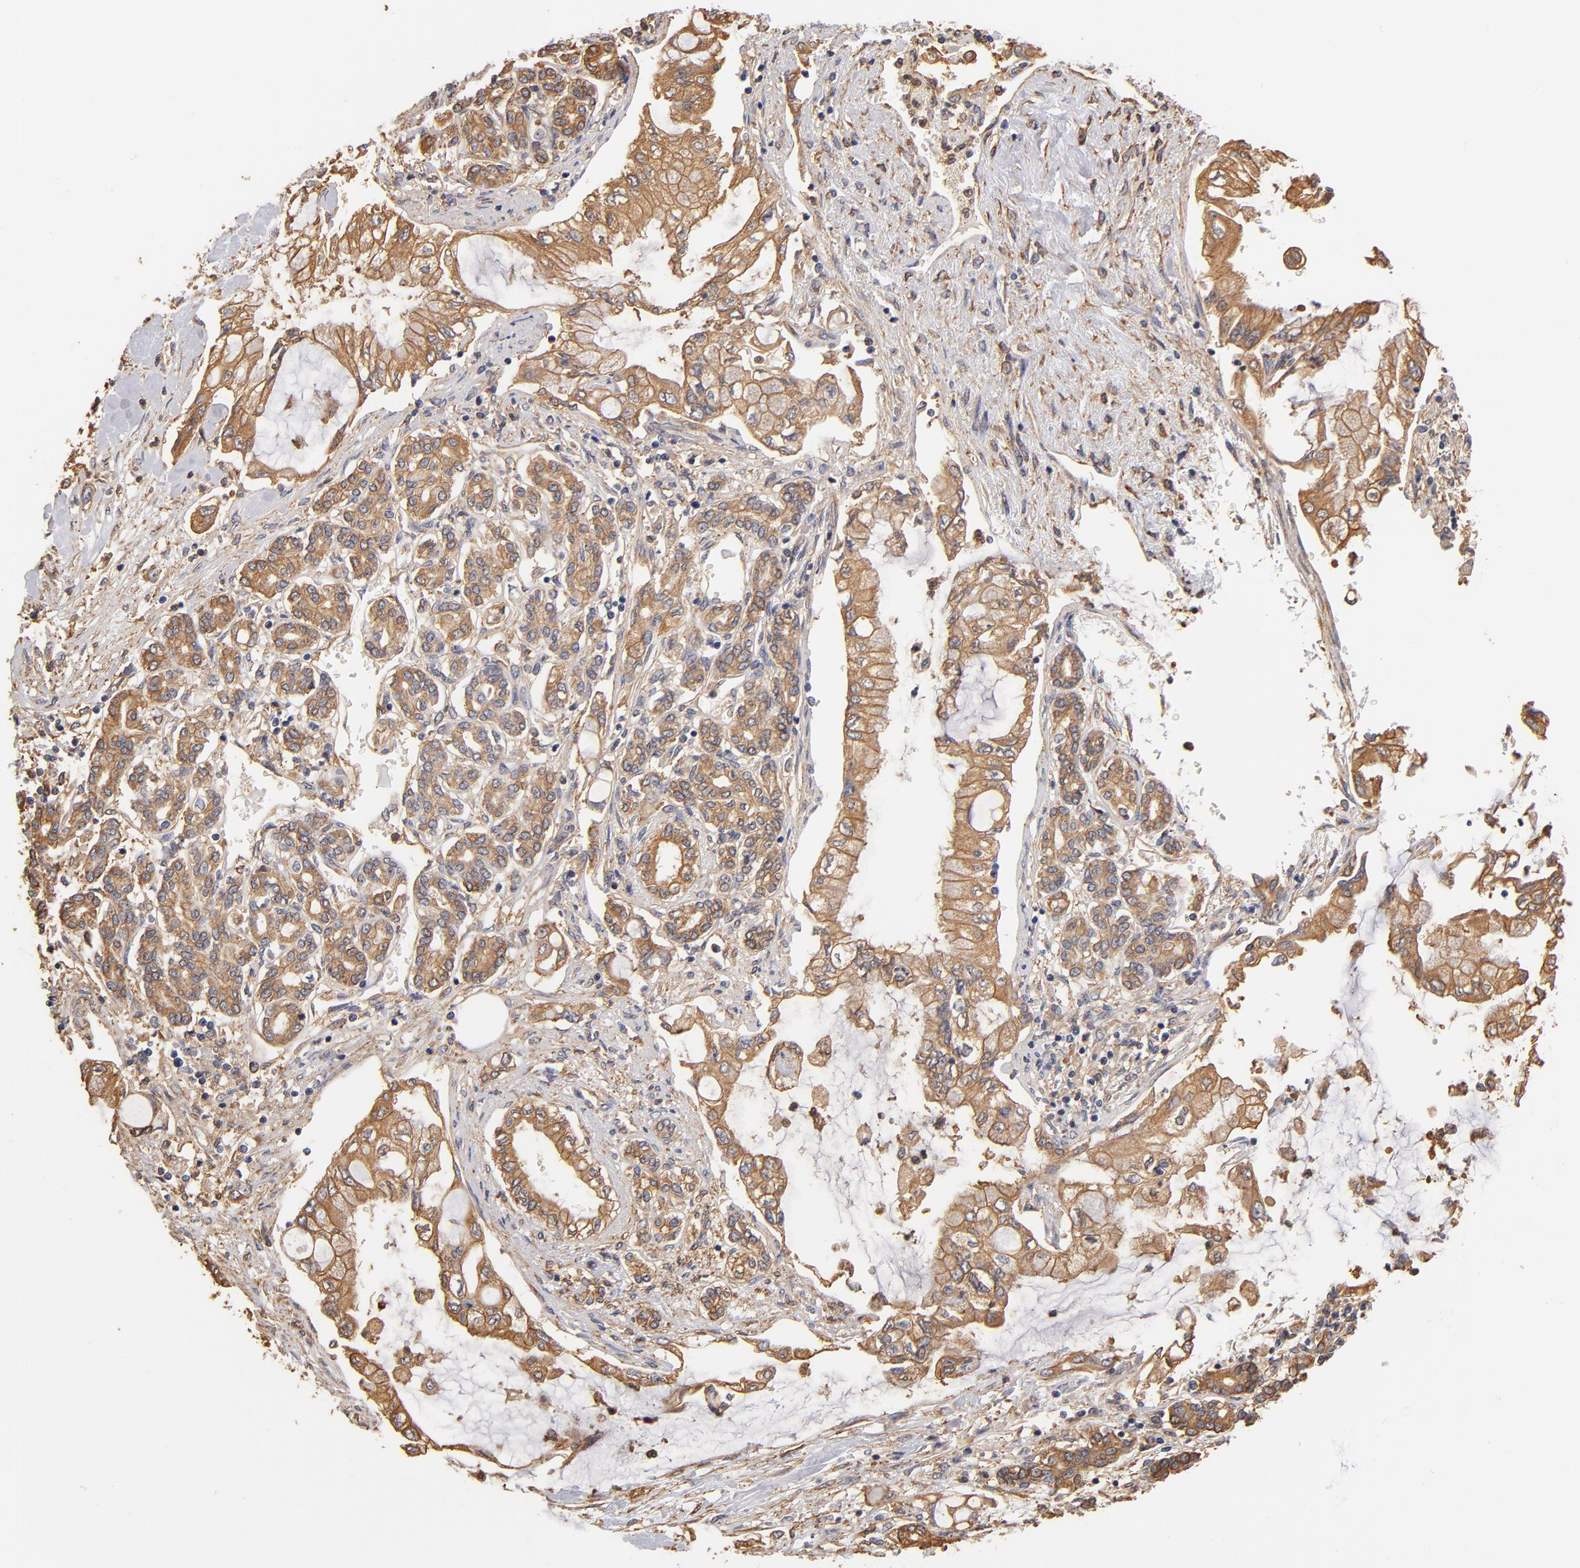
{"staining": {"intensity": "weak", "quantity": ">75%", "location": "cytoplasmic/membranous"}, "tissue": "pancreatic cancer", "cell_type": "Tumor cells", "image_type": "cancer", "snomed": [{"axis": "morphology", "description": "Adenocarcinoma, NOS"}, {"axis": "topography", "description": "Pancreas"}], "caption": "This photomicrograph shows immunohistochemistry (IHC) staining of human pancreatic cancer, with low weak cytoplasmic/membranous positivity in about >75% of tumor cells.", "gene": "FCMR", "patient": {"sex": "female", "age": 70}}